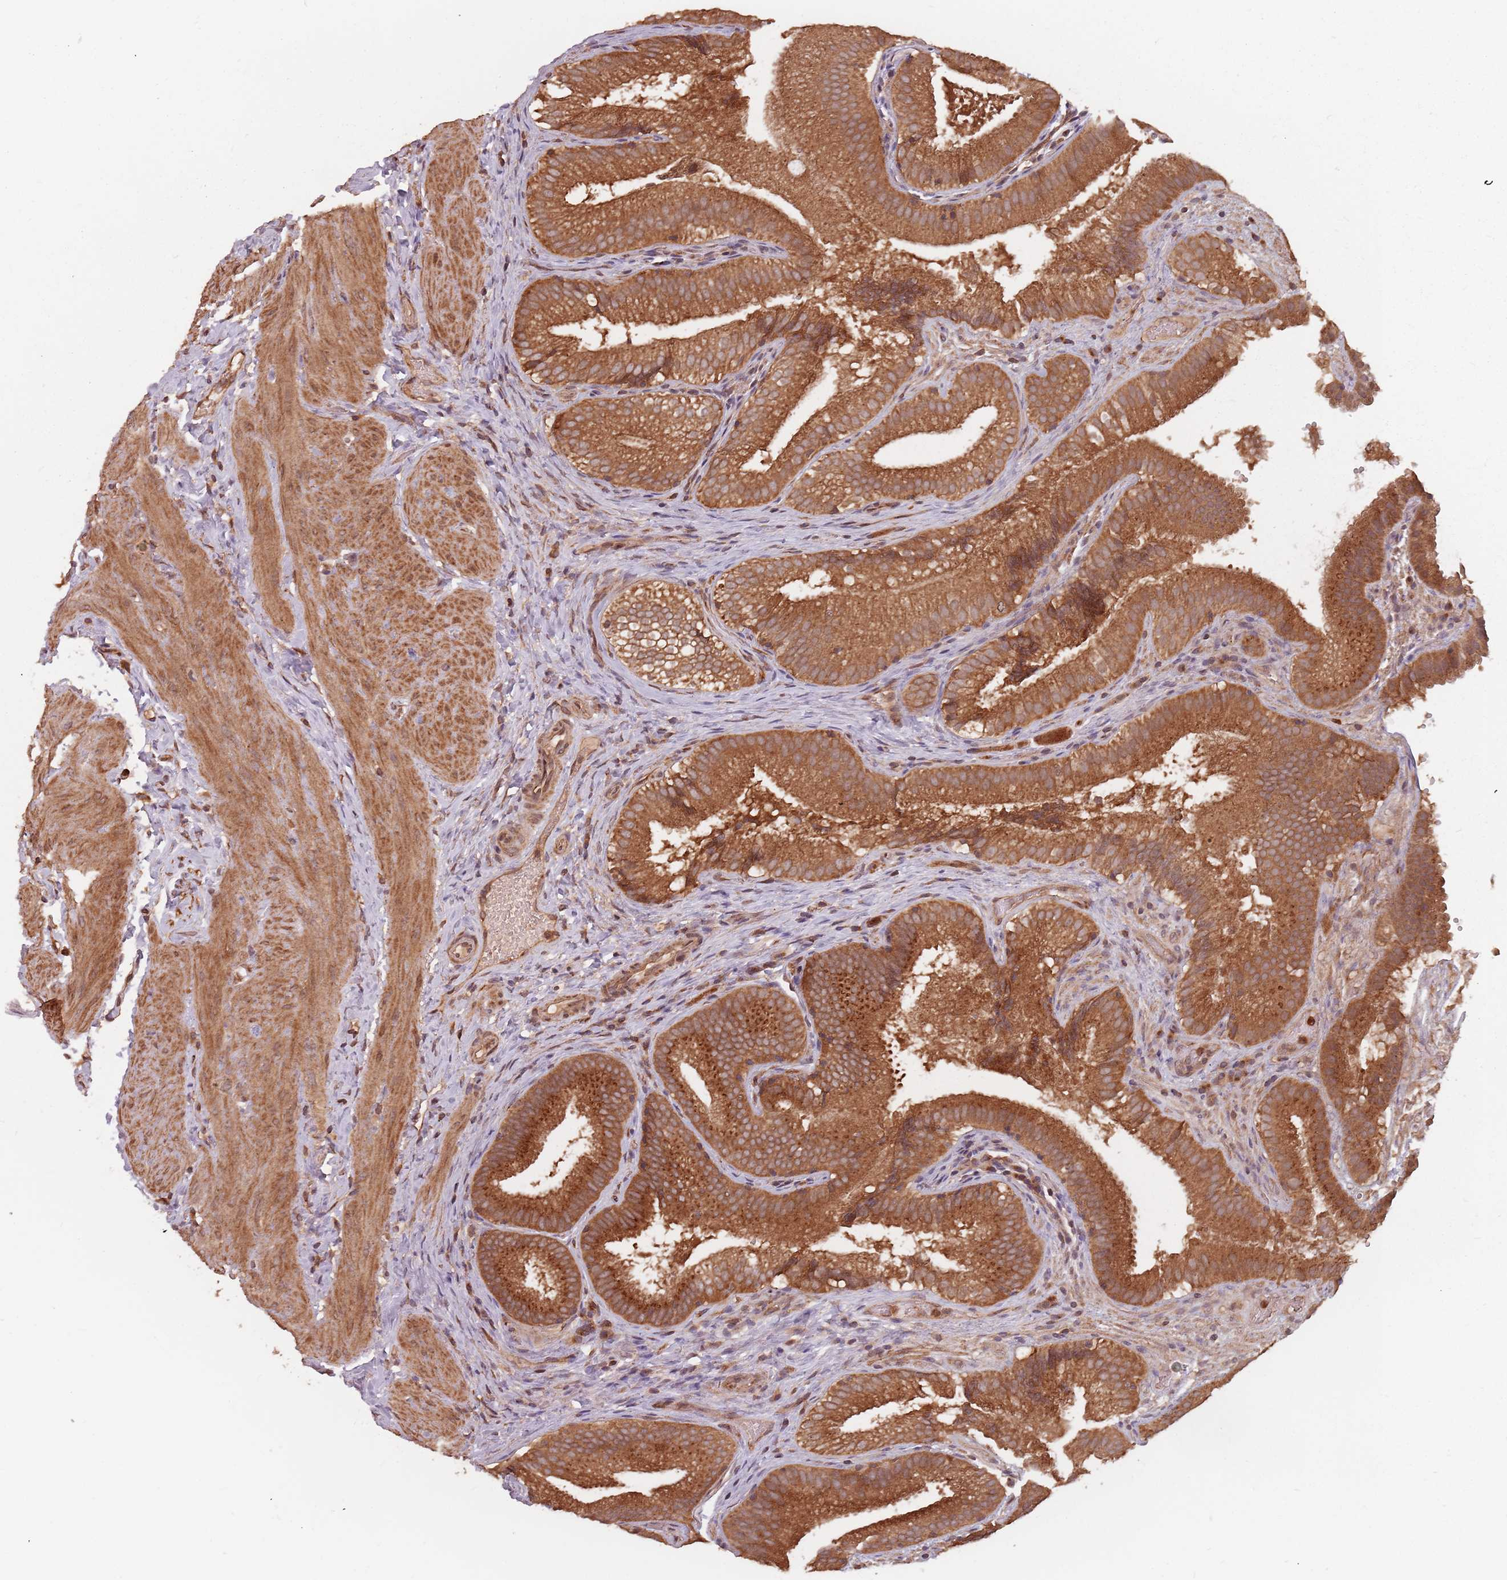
{"staining": {"intensity": "strong", "quantity": ">75%", "location": "cytoplasmic/membranous"}, "tissue": "gallbladder", "cell_type": "Glandular cells", "image_type": "normal", "snomed": [{"axis": "morphology", "description": "Normal tissue, NOS"}, {"axis": "topography", "description": "Gallbladder"}], "caption": "An immunohistochemistry micrograph of normal tissue is shown. Protein staining in brown labels strong cytoplasmic/membranous positivity in gallbladder within glandular cells.", "gene": "C3orf14", "patient": {"sex": "female", "age": 30}}